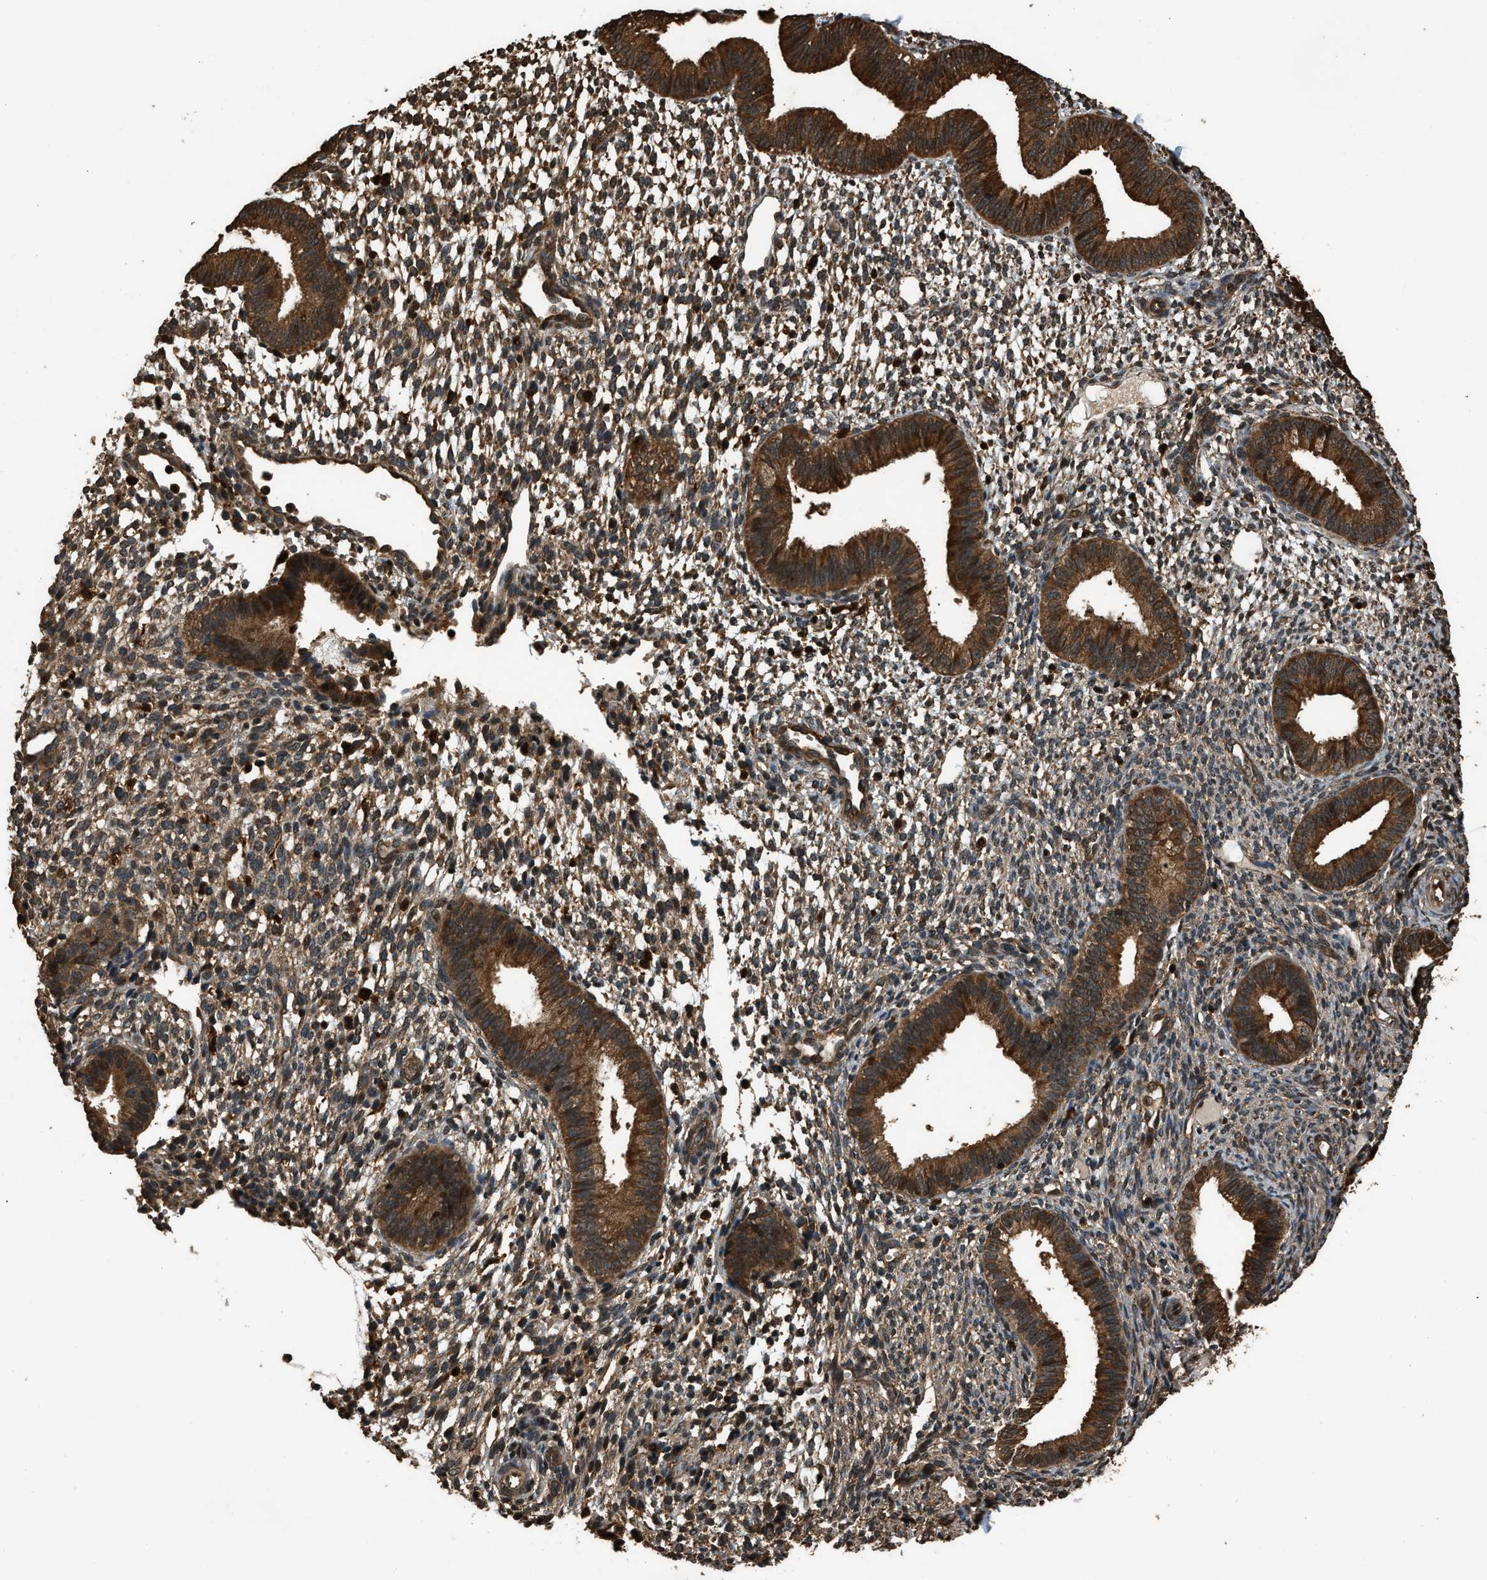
{"staining": {"intensity": "moderate", "quantity": "25%-75%", "location": "cytoplasmic/membranous"}, "tissue": "endometrium", "cell_type": "Cells in endometrial stroma", "image_type": "normal", "snomed": [{"axis": "morphology", "description": "Normal tissue, NOS"}, {"axis": "topography", "description": "Endometrium"}], "caption": "Immunohistochemistry (IHC) photomicrograph of benign endometrium: human endometrium stained using immunohistochemistry (IHC) reveals medium levels of moderate protein expression localized specifically in the cytoplasmic/membranous of cells in endometrial stroma, appearing as a cytoplasmic/membranous brown color.", "gene": "RAP2A", "patient": {"sex": "female", "age": 46}}